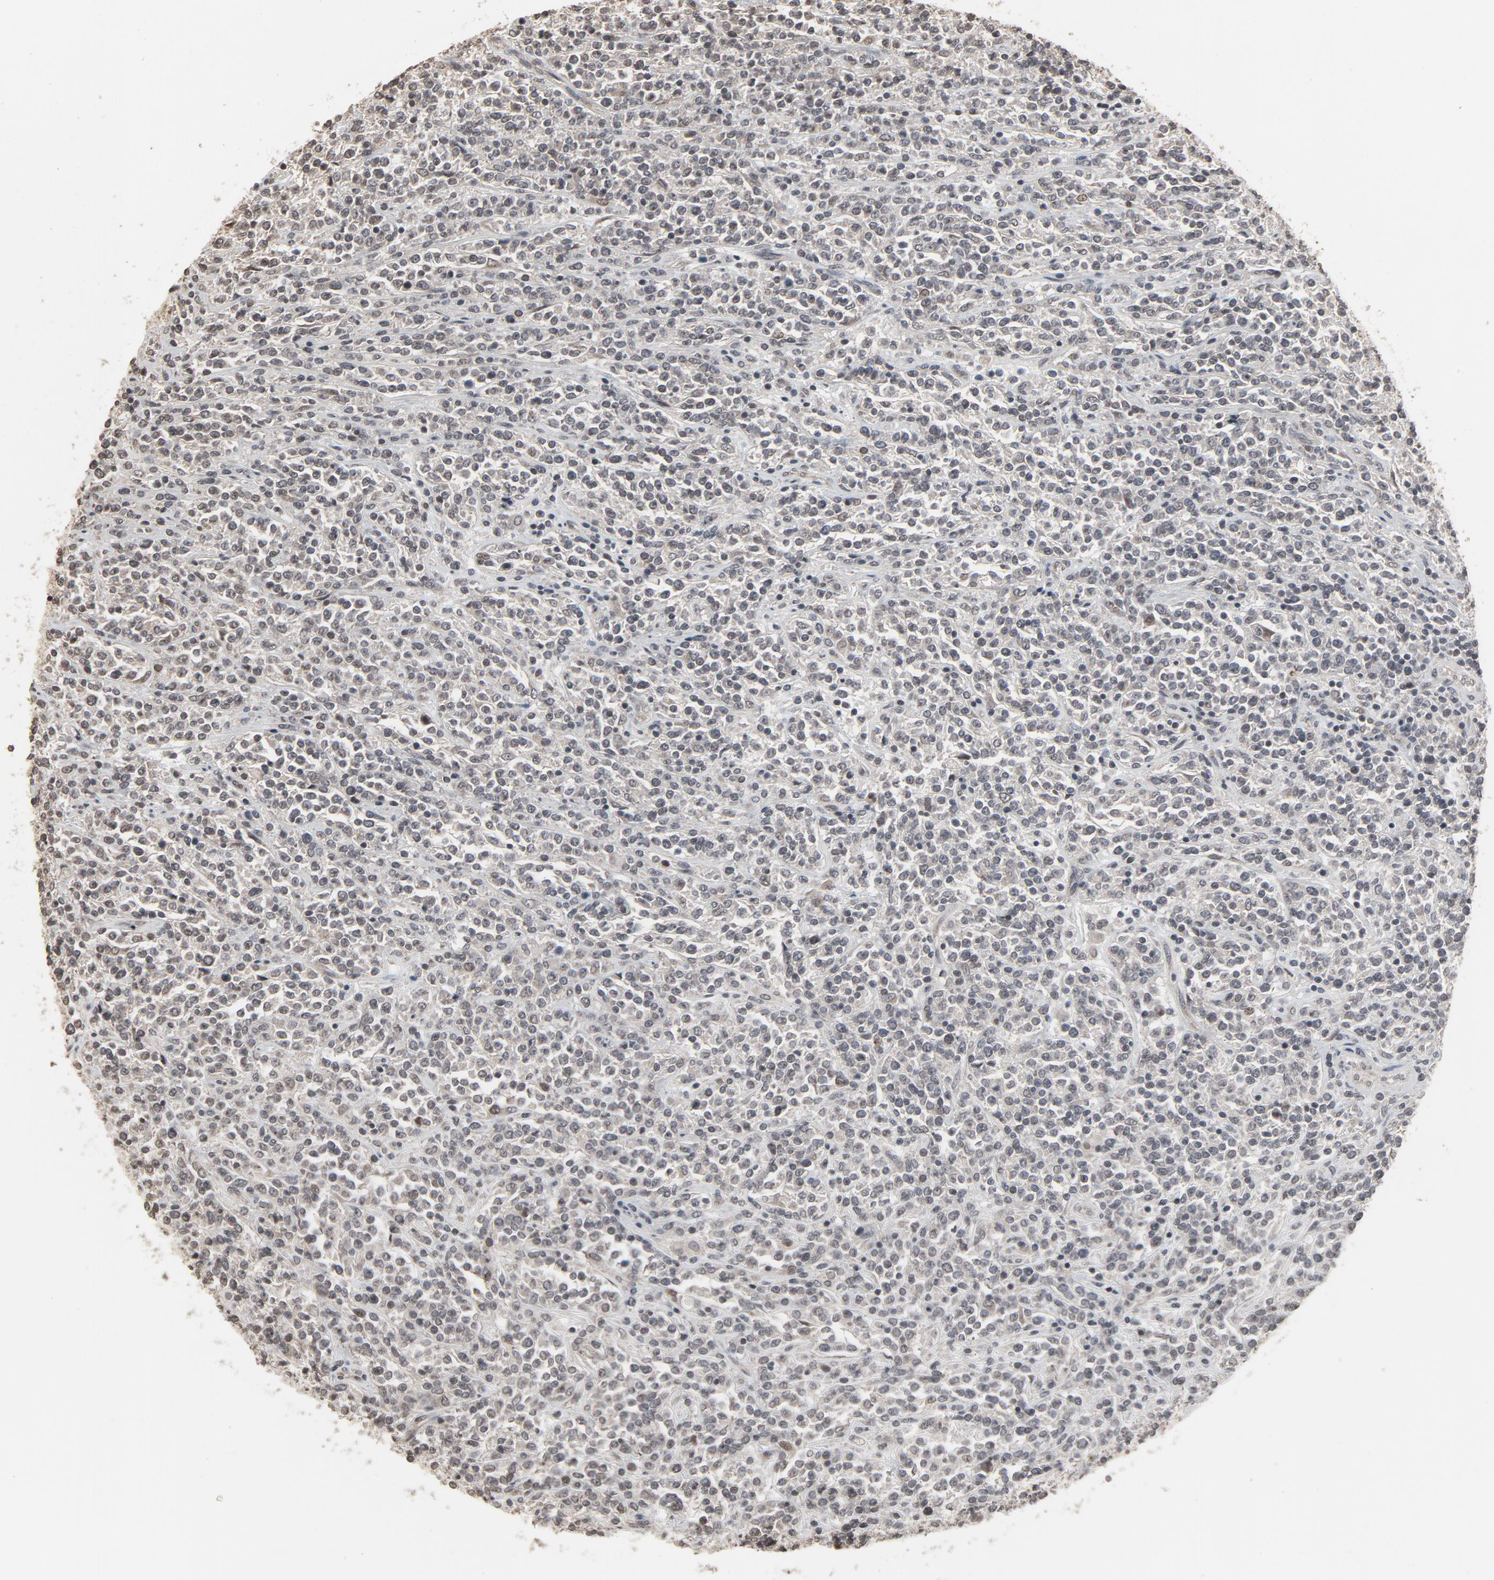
{"staining": {"intensity": "weak", "quantity": "<25%", "location": "nuclear"}, "tissue": "lymphoma", "cell_type": "Tumor cells", "image_type": "cancer", "snomed": [{"axis": "morphology", "description": "Malignant lymphoma, non-Hodgkin's type, High grade"}, {"axis": "topography", "description": "Soft tissue"}], "caption": "A histopathology image of high-grade malignant lymphoma, non-Hodgkin's type stained for a protein displays no brown staining in tumor cells.", "gene": "POM121", "patient": {"sex": "male", "age": 18}}